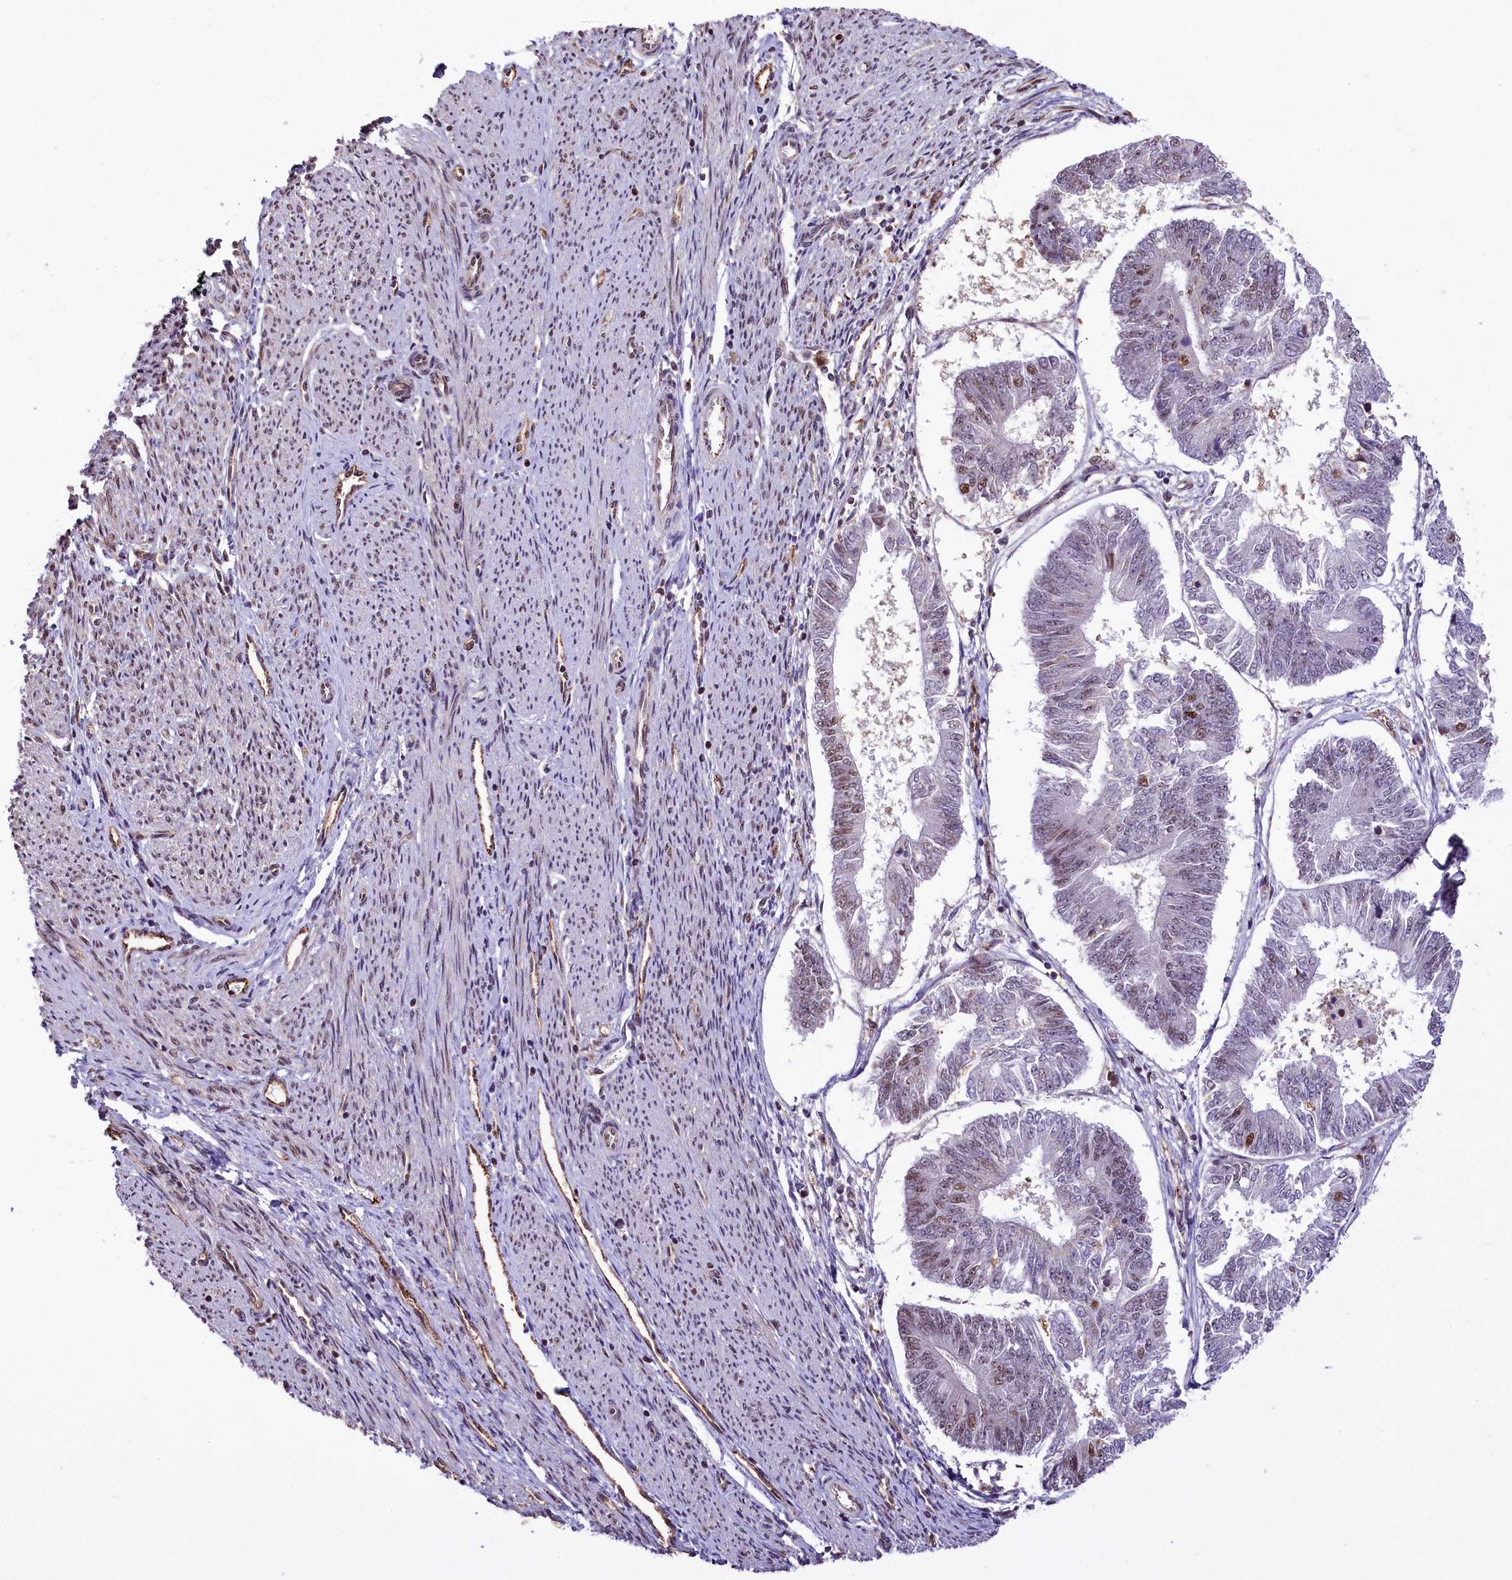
{"staining": {"intensity": "moderate", "quantity": "<25%", "location": "nuclear"}, "tissue": "endometrial cancer", "cell_type": "Tumor cells", "image_type": "cancer", "snomed": [{"axis": "morphology", "description": "Adenocarcinoma, NOS"}, {"axis": "topography", "description": "Endometrium"}], "caption": "The immunohistochemical stain highlights moderate nuclear positivity in tumor cells of adenocarcinoma (endometrial) tissue. The protein of interest is shown in brown color, while the nuclei are stained blue.", "gene": "MRPL54", "patient": {"sex": "female", "age": 58}}